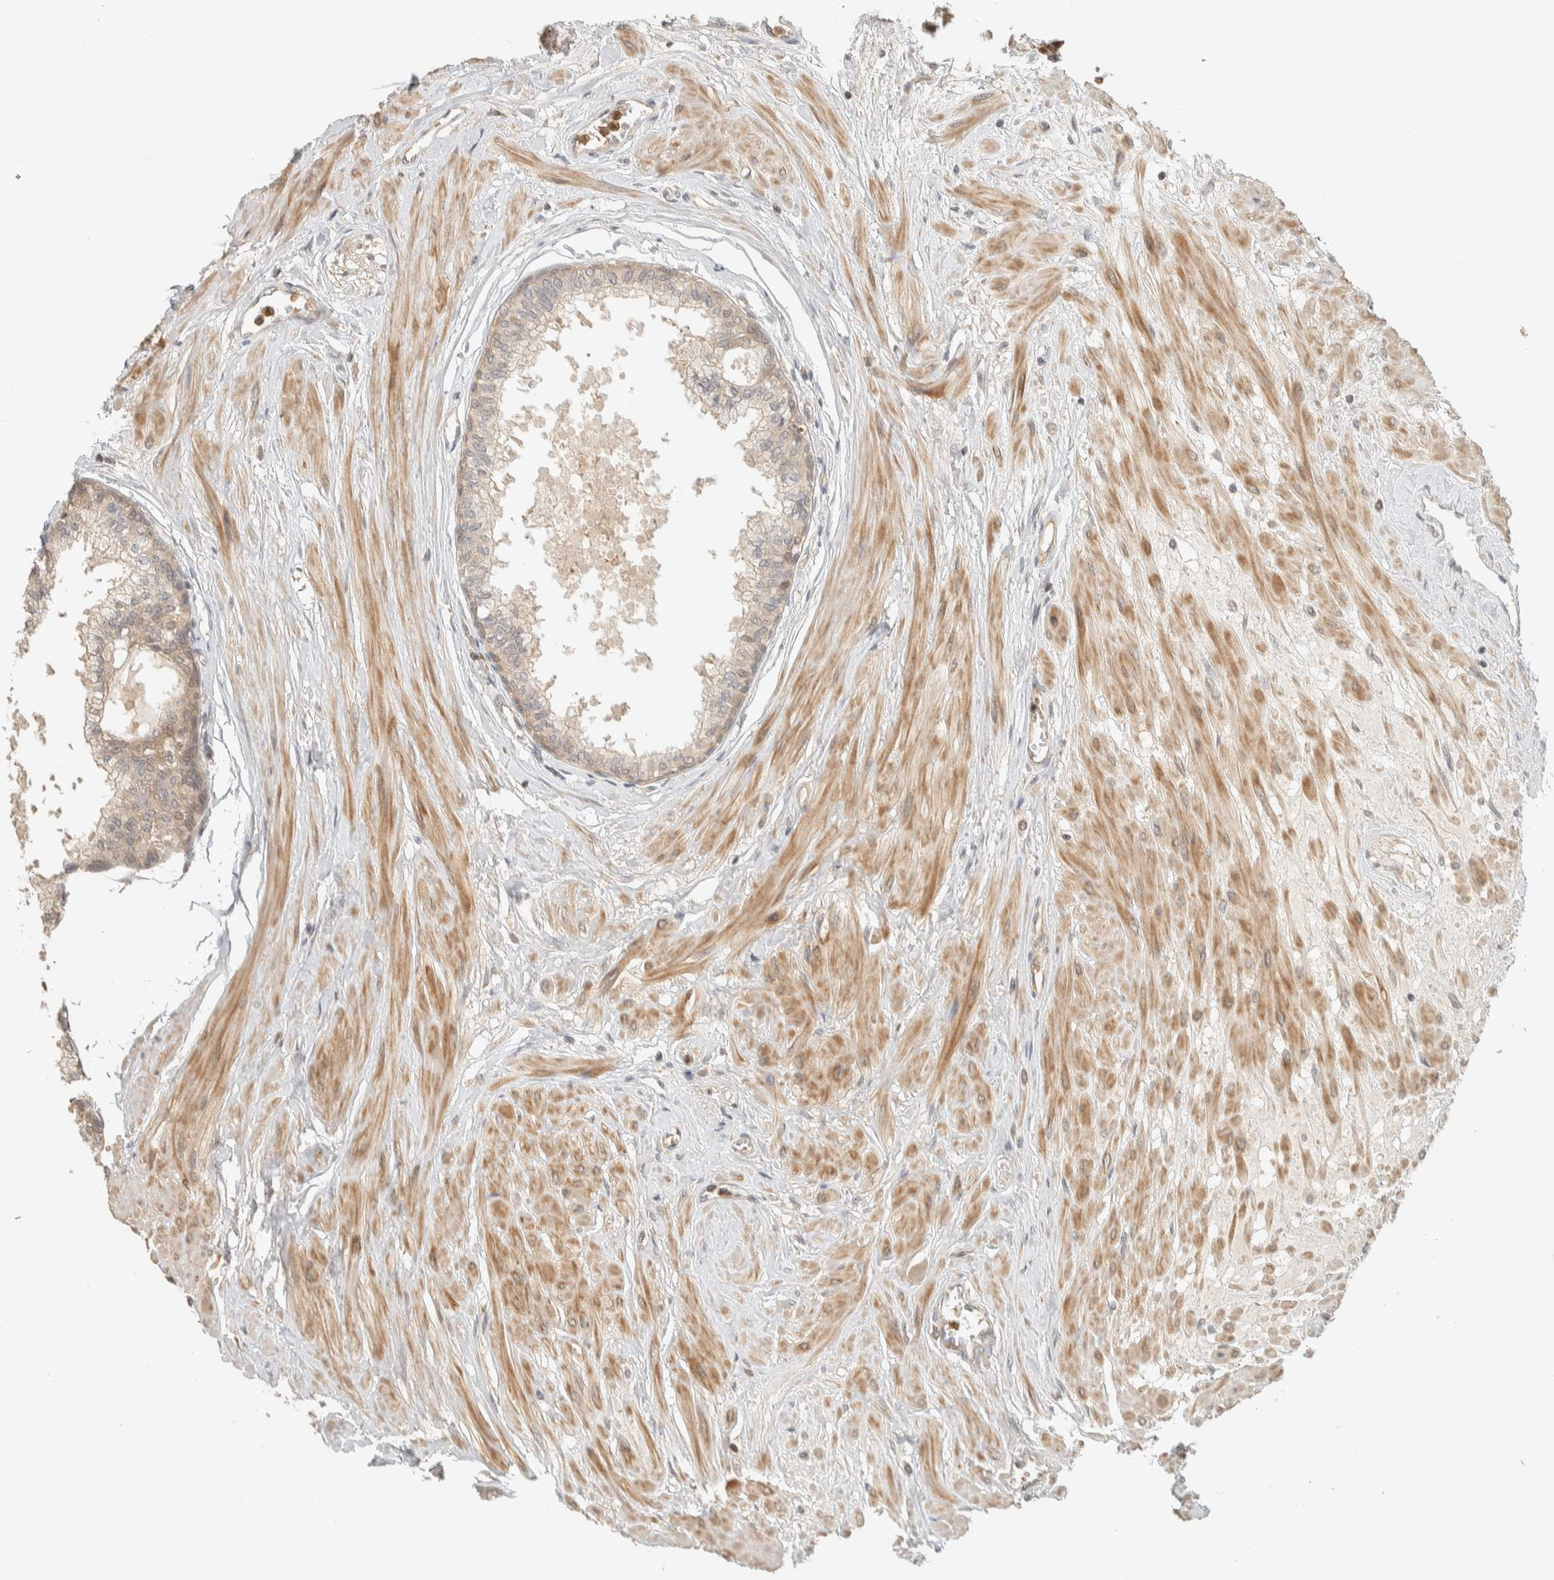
{"staining": {"intensity": "moderate", "quantity": "25%-75%", "location": "cytoplasmic/membranous"}, "tissue": "seminal vesicle", "cell_type": "Glandular cells", "image_type": "normal", "snomed": [{"axis": "morphology", "description": "Normal tissue, NOS"}, {"axis": "topography", "description": "Prostate"}, {"axis": "topography", "description": "Seminal veicle"}], "caption": "This is an image of IHC staining of unremarkable seminal vesicle, which shows moderate expression in the cytoplasmic/membranous of glandular cells.", "gene": "ADSS2", "patient": {"sex": "male", "age": 60}}